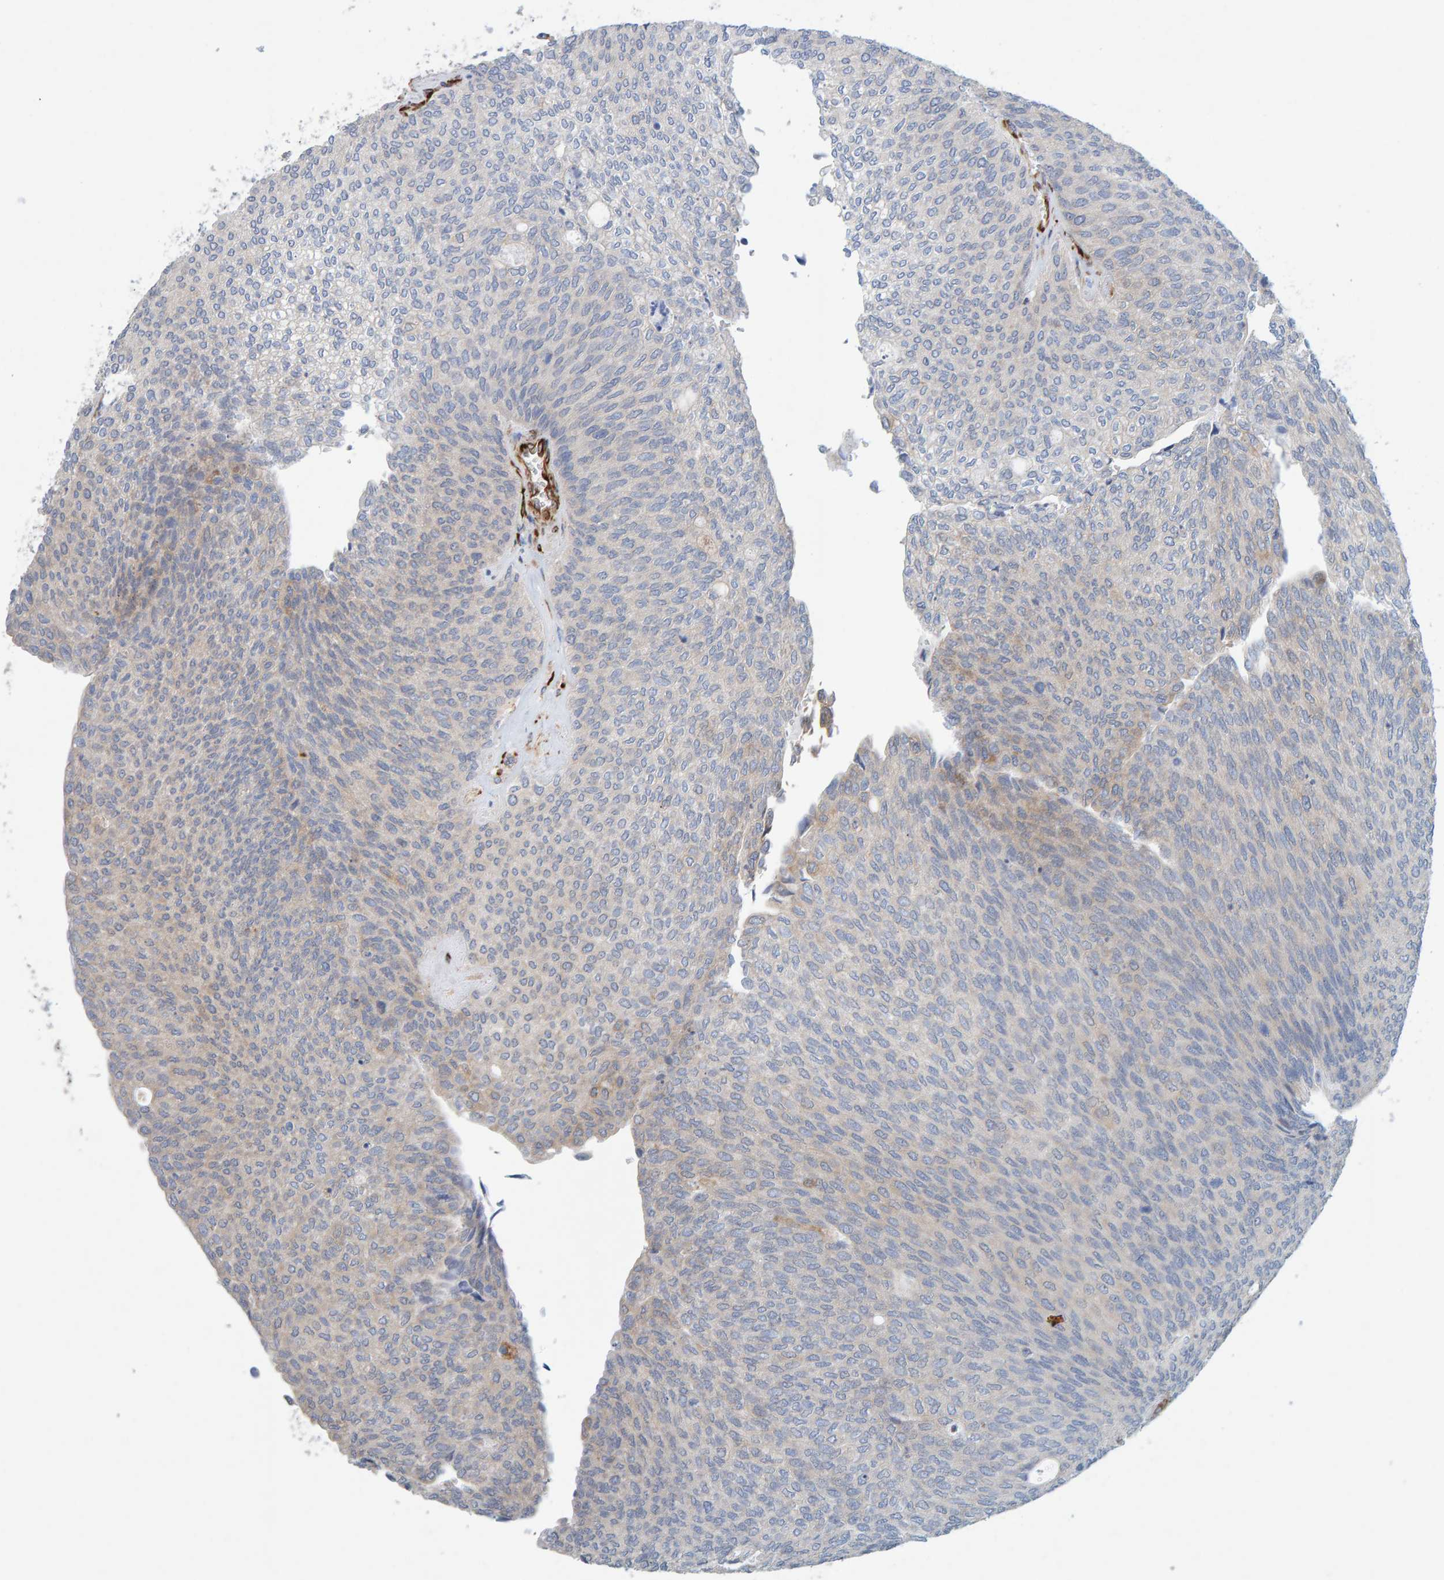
{"staining": {"intensity": "negative", "quantity": "none", "location": "none"}, "tissue": "urothelial cancer", "cell_type": "Tumor cells", "image_type": "cancer", "snomed": [{"axis": "morphology", "description": "Urothelial carcinoma, Low grade"}, {"axis": "topography", "description": "Urinary bladder"}], "caption": "There is no significant positivity in tumor cells of urothelial carcinoma (low-grade).", "gene": "MMP16", "patient": {"sex": "female", "age": 79}}